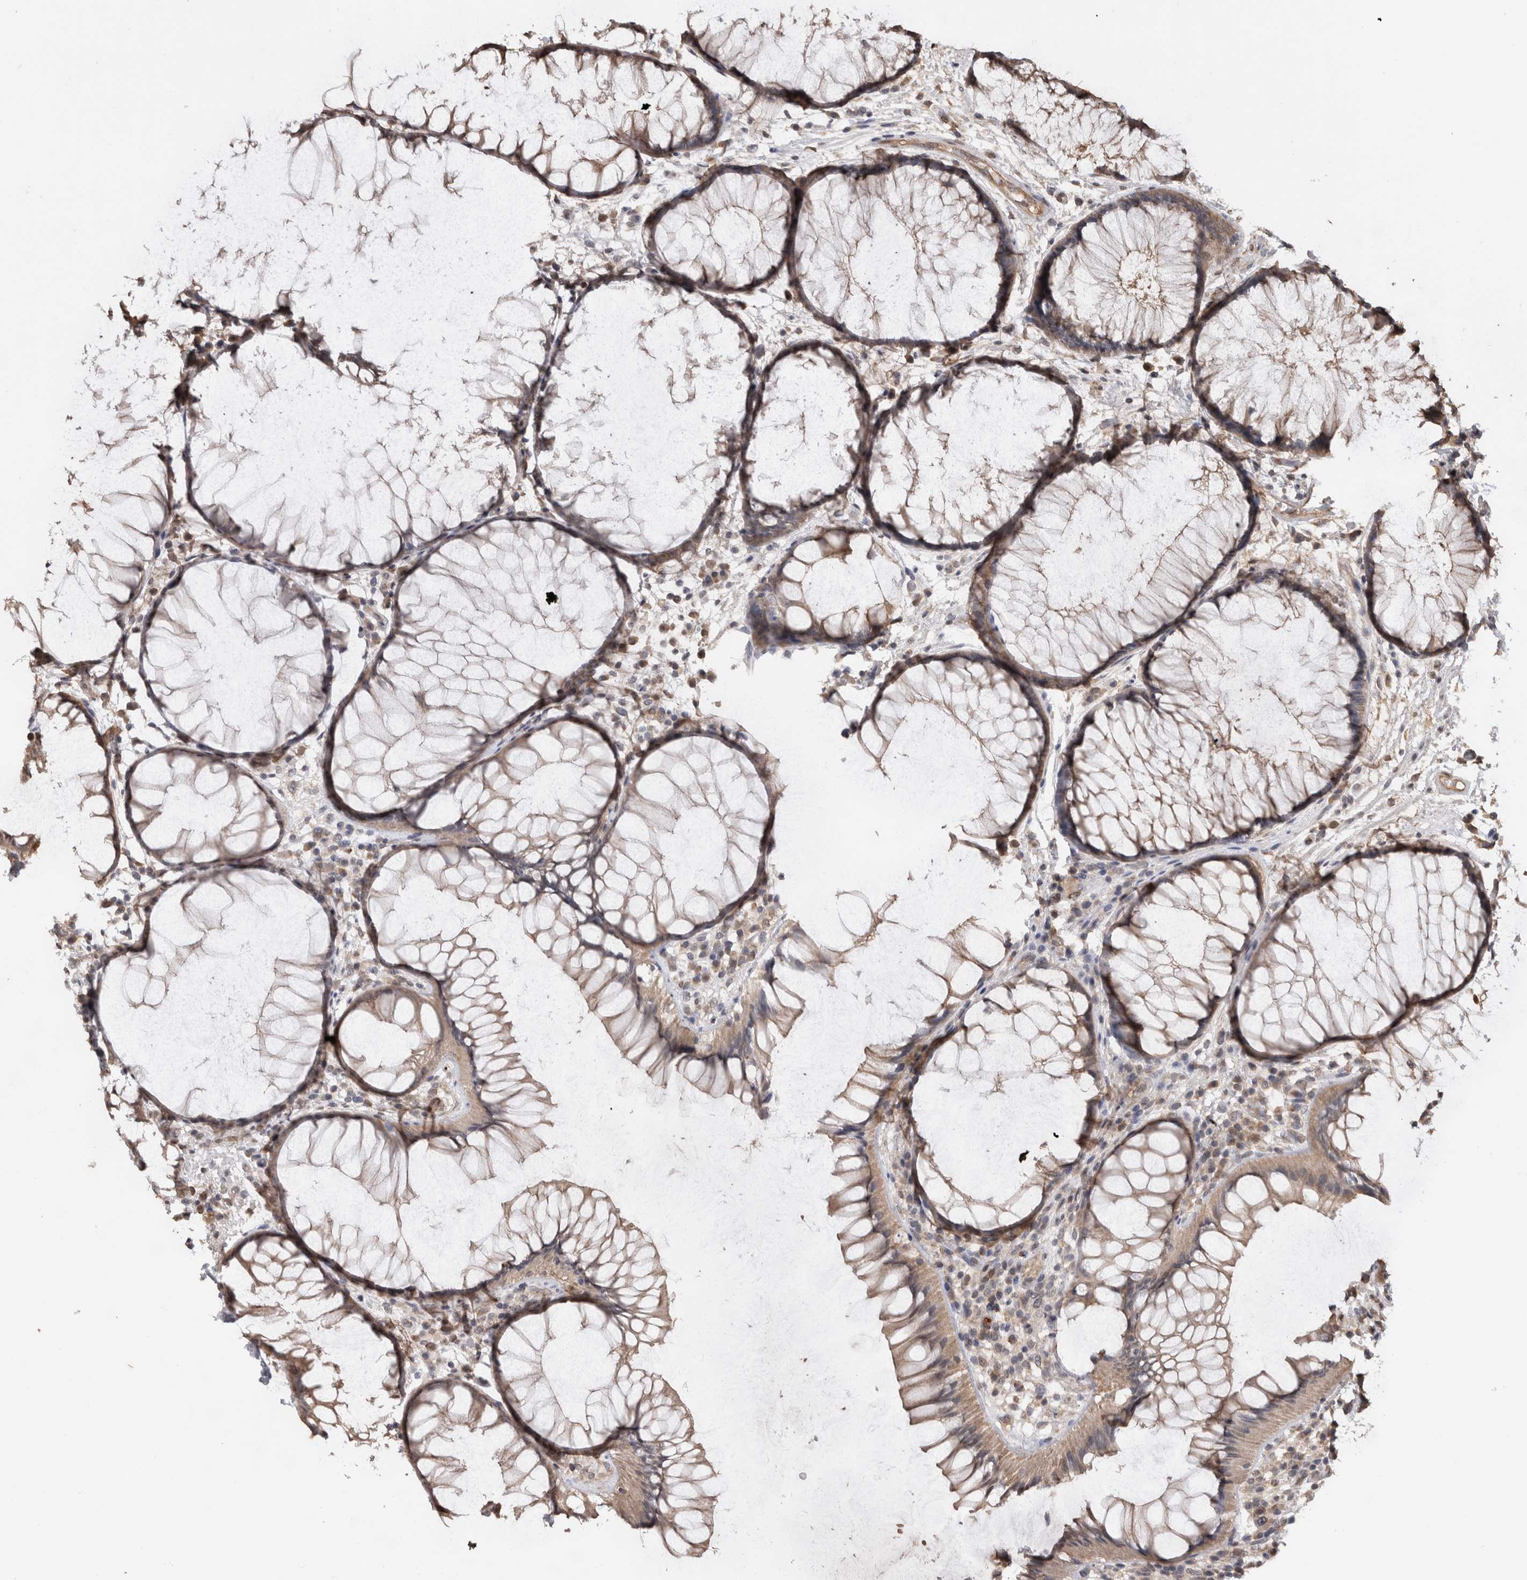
{"staining": {"intensity": "moderate", "quantity": ">75%", "location": "cytoplasmic/membranous"}, "tissue": "rectum", "cell_type": "Glandular cells", "image_type": "normal", "snomed": [{"axis": "morphology", "description": "Normal tissue, NOS"}, {"axis": "topography", "description": "Rectum"}], "caption": "Immunohistochemistry (IHC) staining of normal rectum, which exhibits medium levels of moderate cytoplasmic/membranous expression in about >75% of glandular cells indicating moderate cytoplasmic/membranous protein expression. The staining was performed using DAB (brown) for protein detection and nuclei were counterstained in hematoxylin (blue).", "gene": "PAK4", "patient": {"sex": "male", "age": 51}}